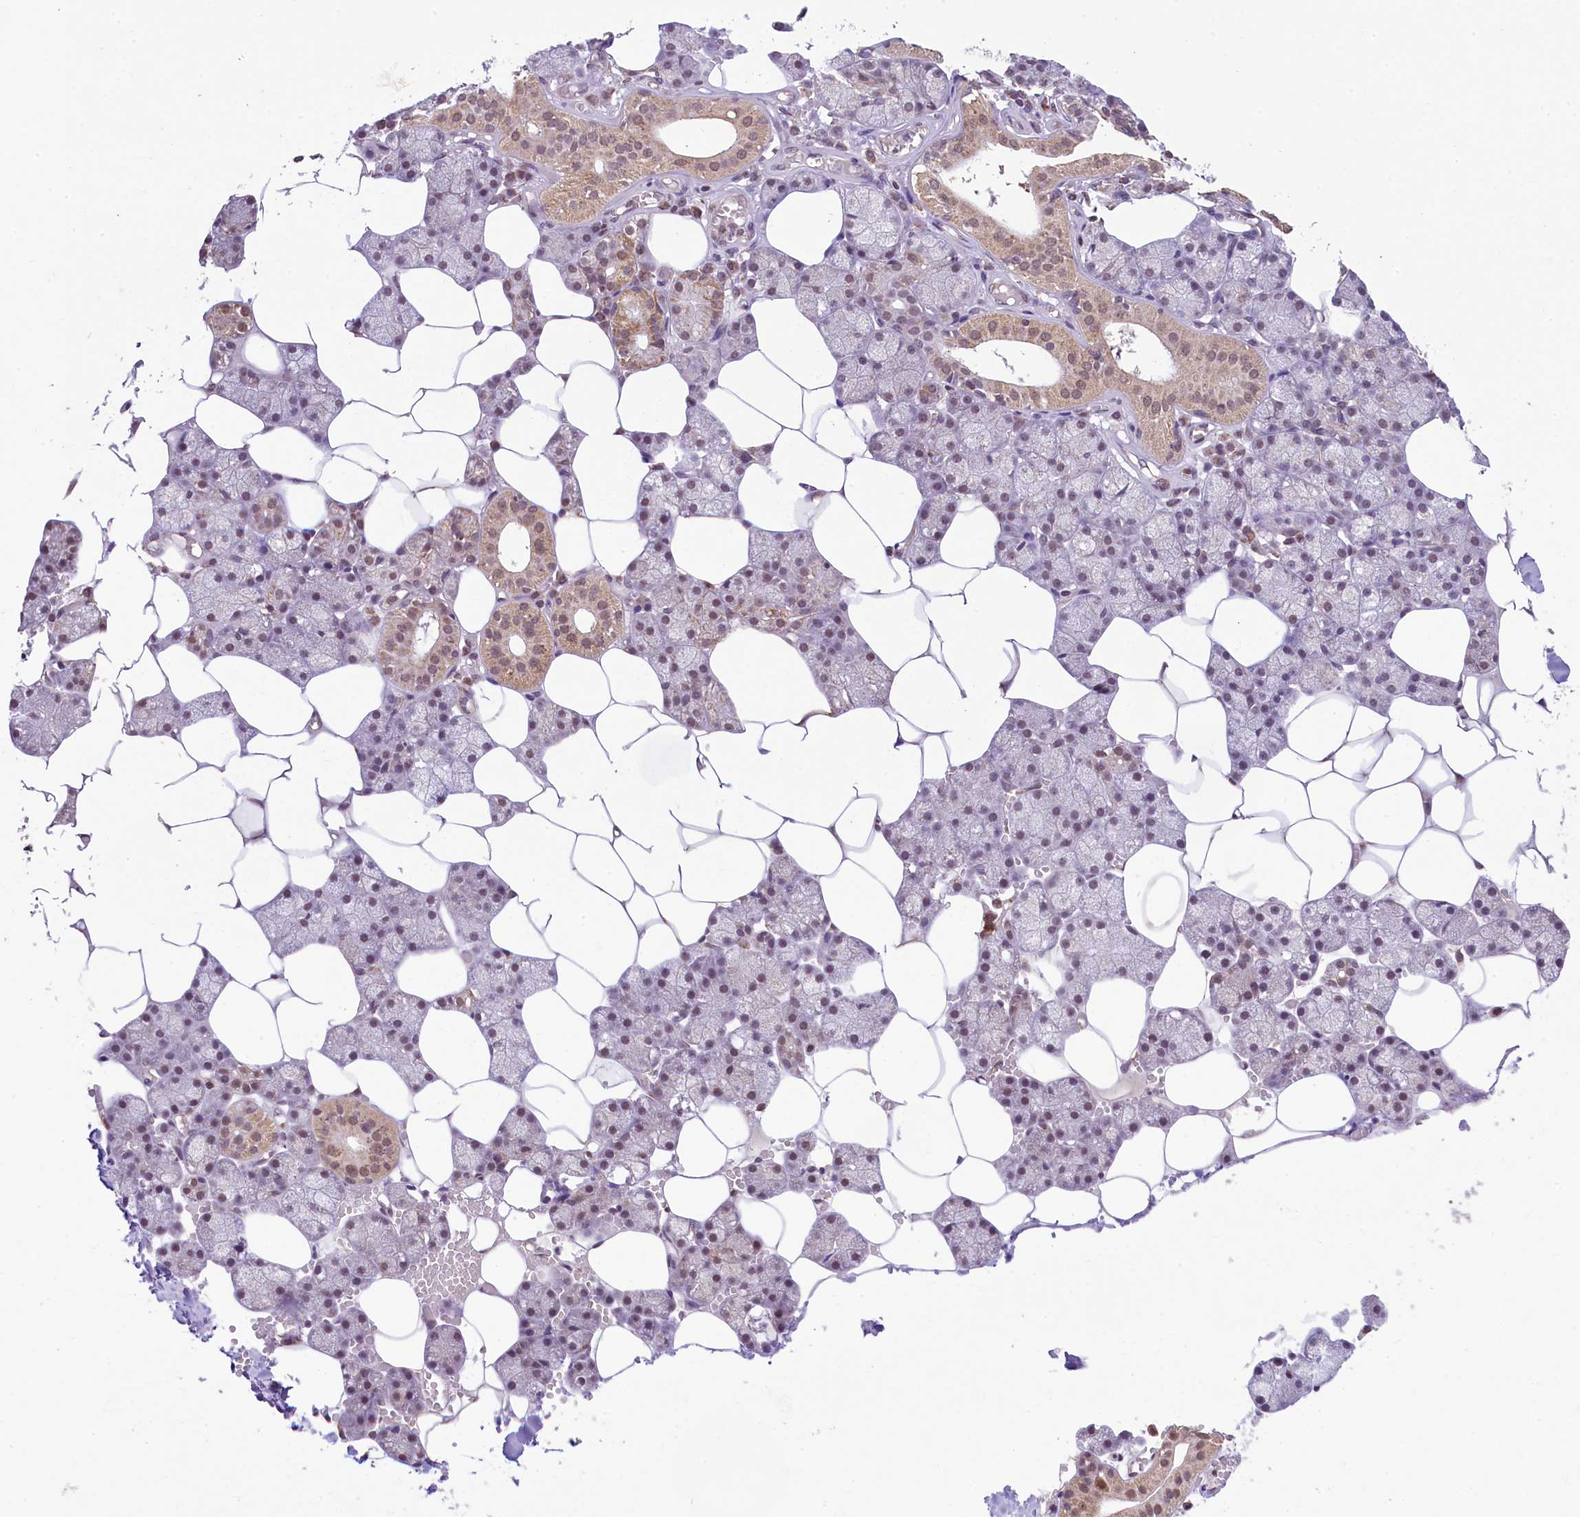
{"staining": {"intensity": "moderate", "quantity": "25%-75%", "location": "cytoplasmic/membranous,nuclear"}, "tissue": "salivary gland", "cell_type": "Glandular cells", "image_type": "normal", "snomed": [{"axis": "morphology", "description": "Normal tissue, NOS"}, {"axis": "topography", "description": "Salivary gland"}], "caption": "DAB (3,3'-diaminobenzidine) immunohistochemical staining of unremarkable human salivary gland reveals moderate cytoplasmic/membranous,nuclear protein positivity in about 25%-75% of glandular cells.", "gene": "PAF1", "patient": {"sex": "male", "age": 62}}